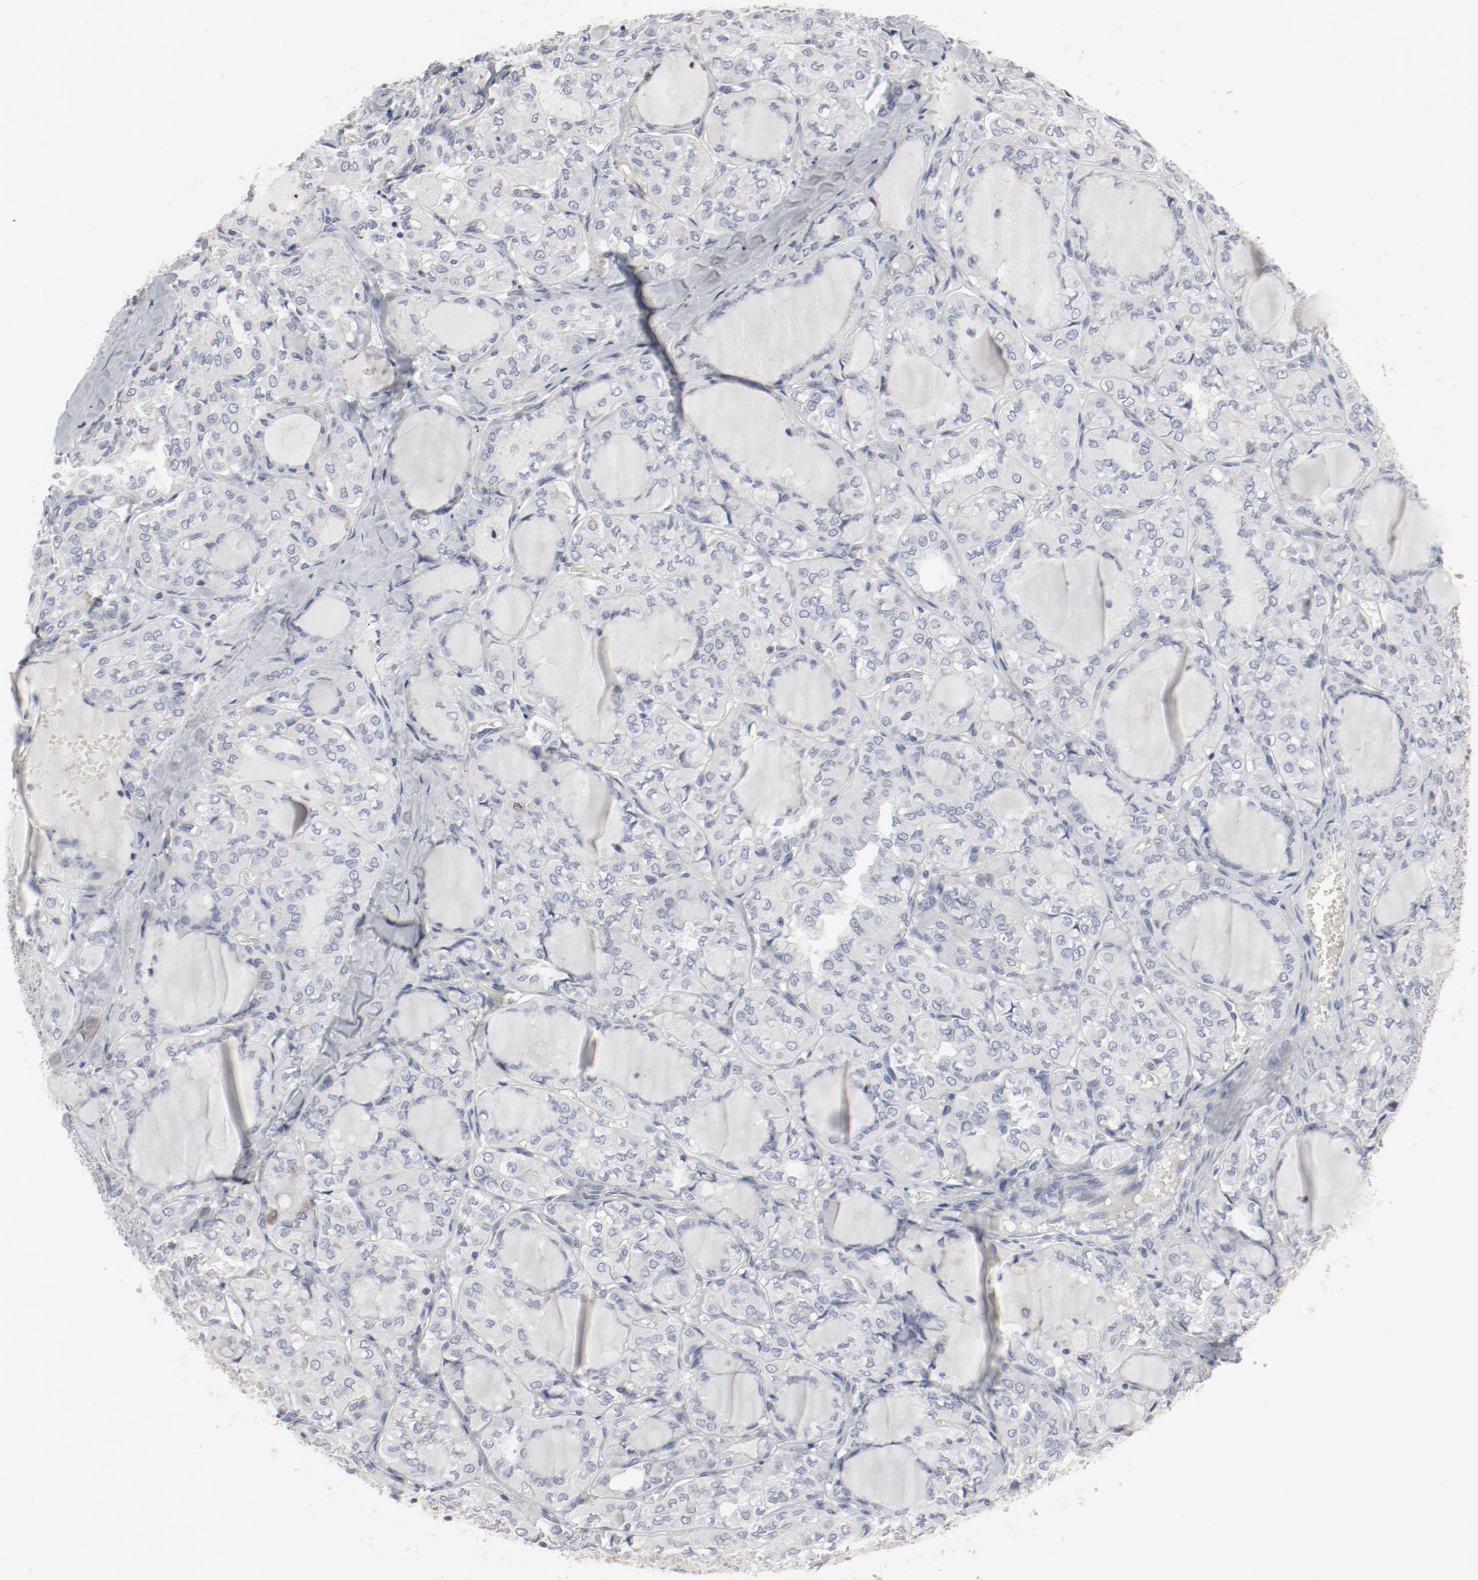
{"staining": {"intensity": "negative", "quantity": "none", "location": "none"}, "tissue": "thyroid cancer", "cell_type": "Tumor cells", "image_type": "cancer", "snomed": [{"axis": "morphology", "description": "Papillary adenocarcinoma, NOS"}, {"axis": "topography", "description": "Thyroid gland"}], "caption": "Tumor cells are negative for brown protein staining in papillary adenocarcinoma (thyroid). Brightfield microscopy of immunohistochemistry (IHC) stained with DAB (3,3'-diaminobenzidine) (brown) and hematoxylin (blue), captured at high magnification.", "gene": "CDK1", "patient": {"sex": "male", "age": 20}}